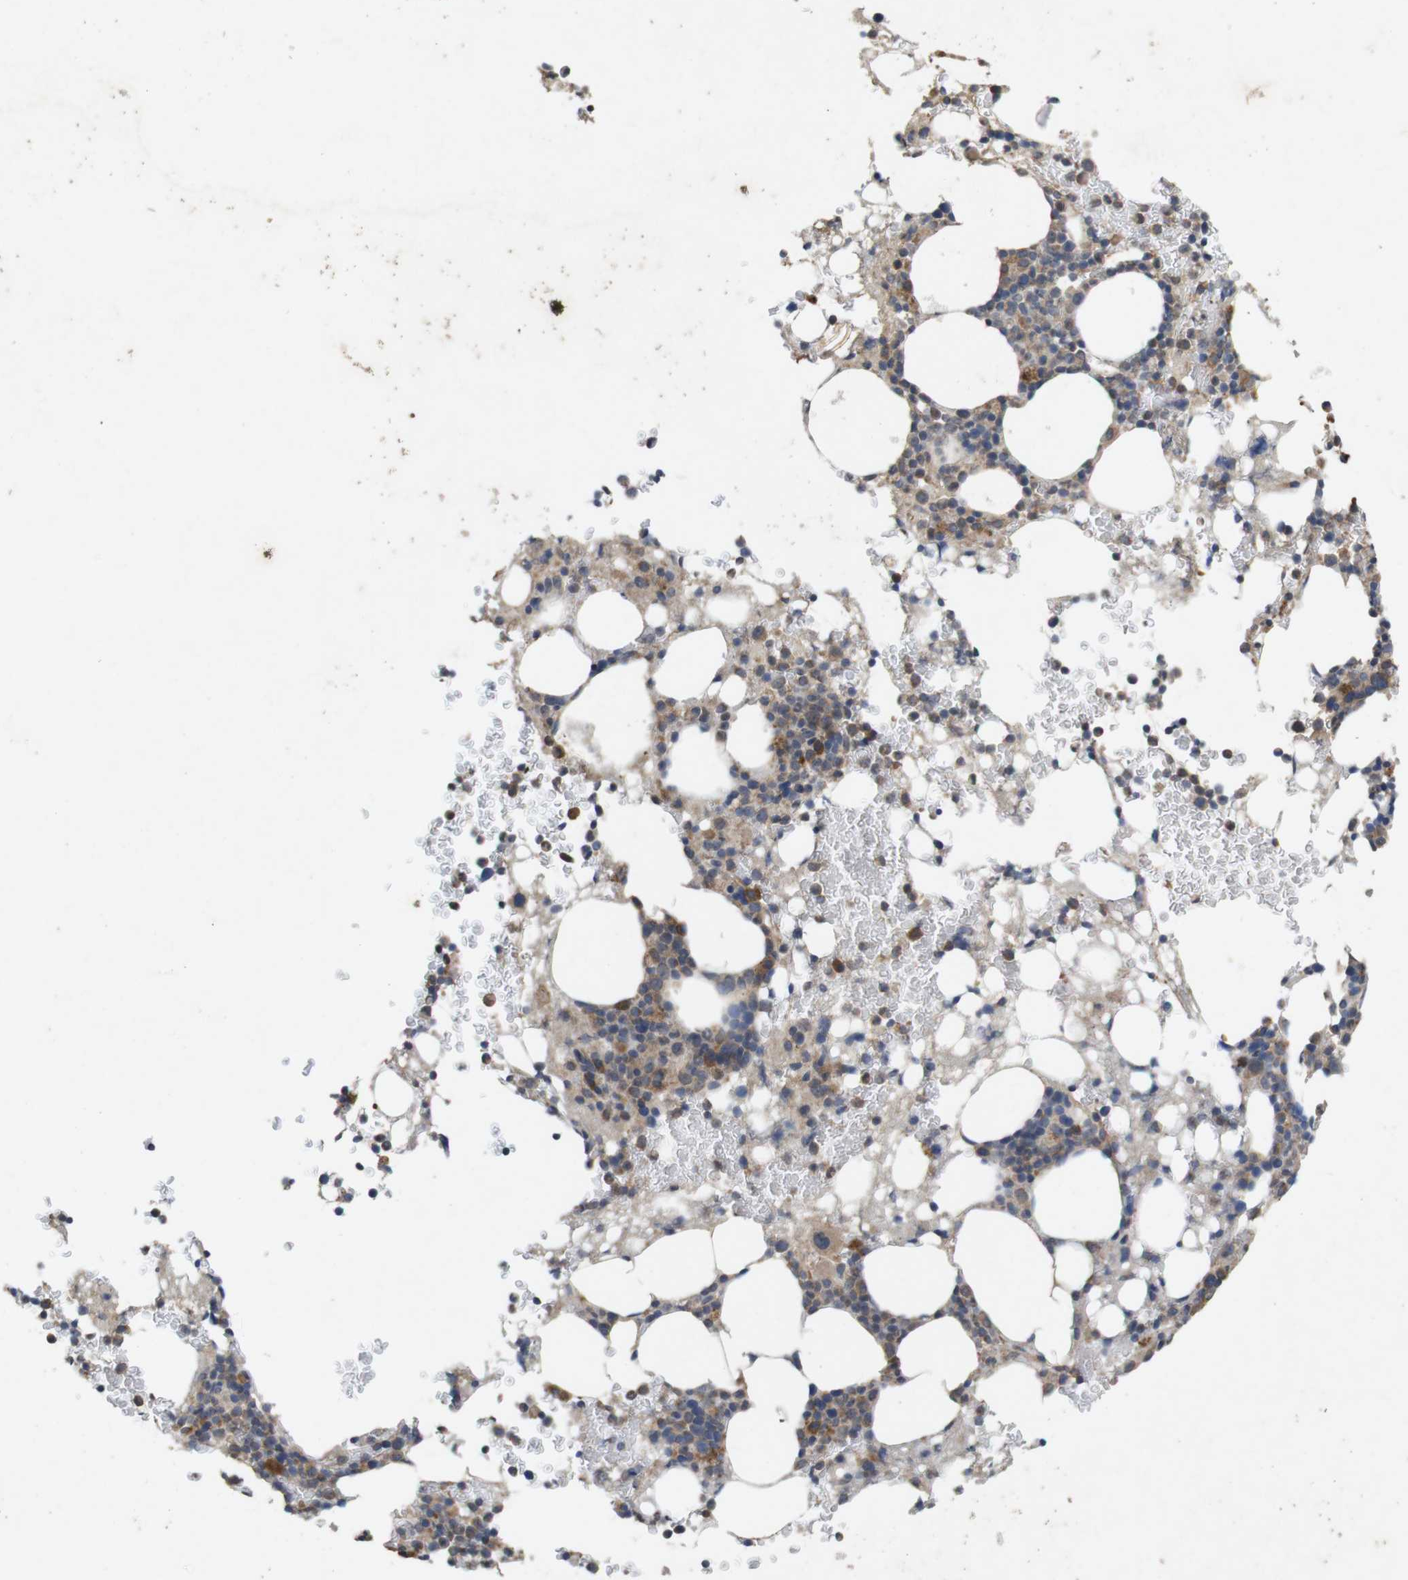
{"staining": {"intensity": "weak", "quantity": ">75%", "location": "cytoplasmic/membranous"}, "tissue": "bone marrow", "cell_type": "Hematopoietic cells", "image_type": "normal", "snomed": [{"axis": "morphology", "description": "Normal tissue, NOS"}, {"axis": "morphology", "description": "Inflammation, NOS"}, {"axis": "topography", "description": "Bone marrow"}], "caption": "This micrograph exhibits unremarkable bone marrow stained with immunohistochemistry to label a protein in brown. The cytoplasmic/membranous of hematopoietic cells show weak positivity for the protein. Nuclei are counter-stained blue.", "gene": "KCNS3", "patient": {"sex": "female", "age": 84}}